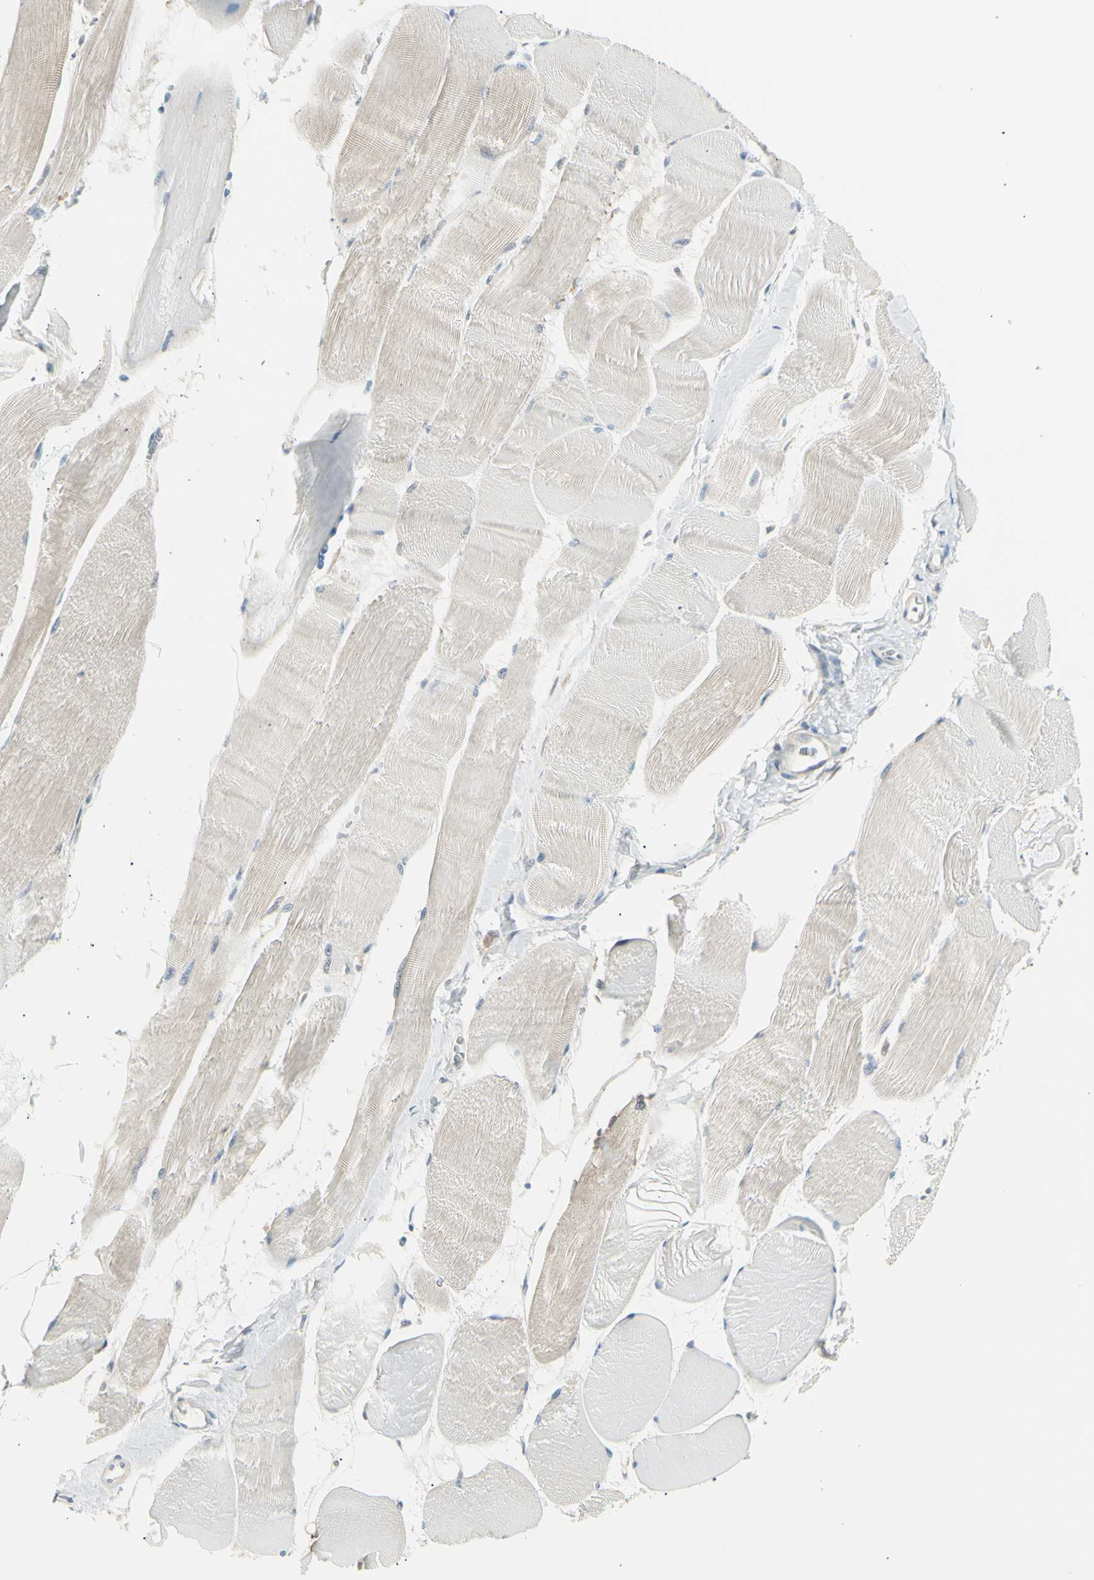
{"staining": {"intensity": "weak", "quantity": "<25%", "location": "cytoplasmic/membranous"}, "tissue": "skeletal muscle", "cell_type": "Myocytes", "image_type": "normal", "snomed": [{"axis": "morphology", "description": "Normal tissue, NOS"}, {"axis": "morphology", "description": "Squamous cell carcinoma, NOS"}, {"axis": "topography", "description": "Skeletal muscle"}], "caption": "IHC of benign human skeletal muscle demonstrates no staining in myocytes.", "gene": "LHPP", "patient": {"sex": "male", "age": 51}}